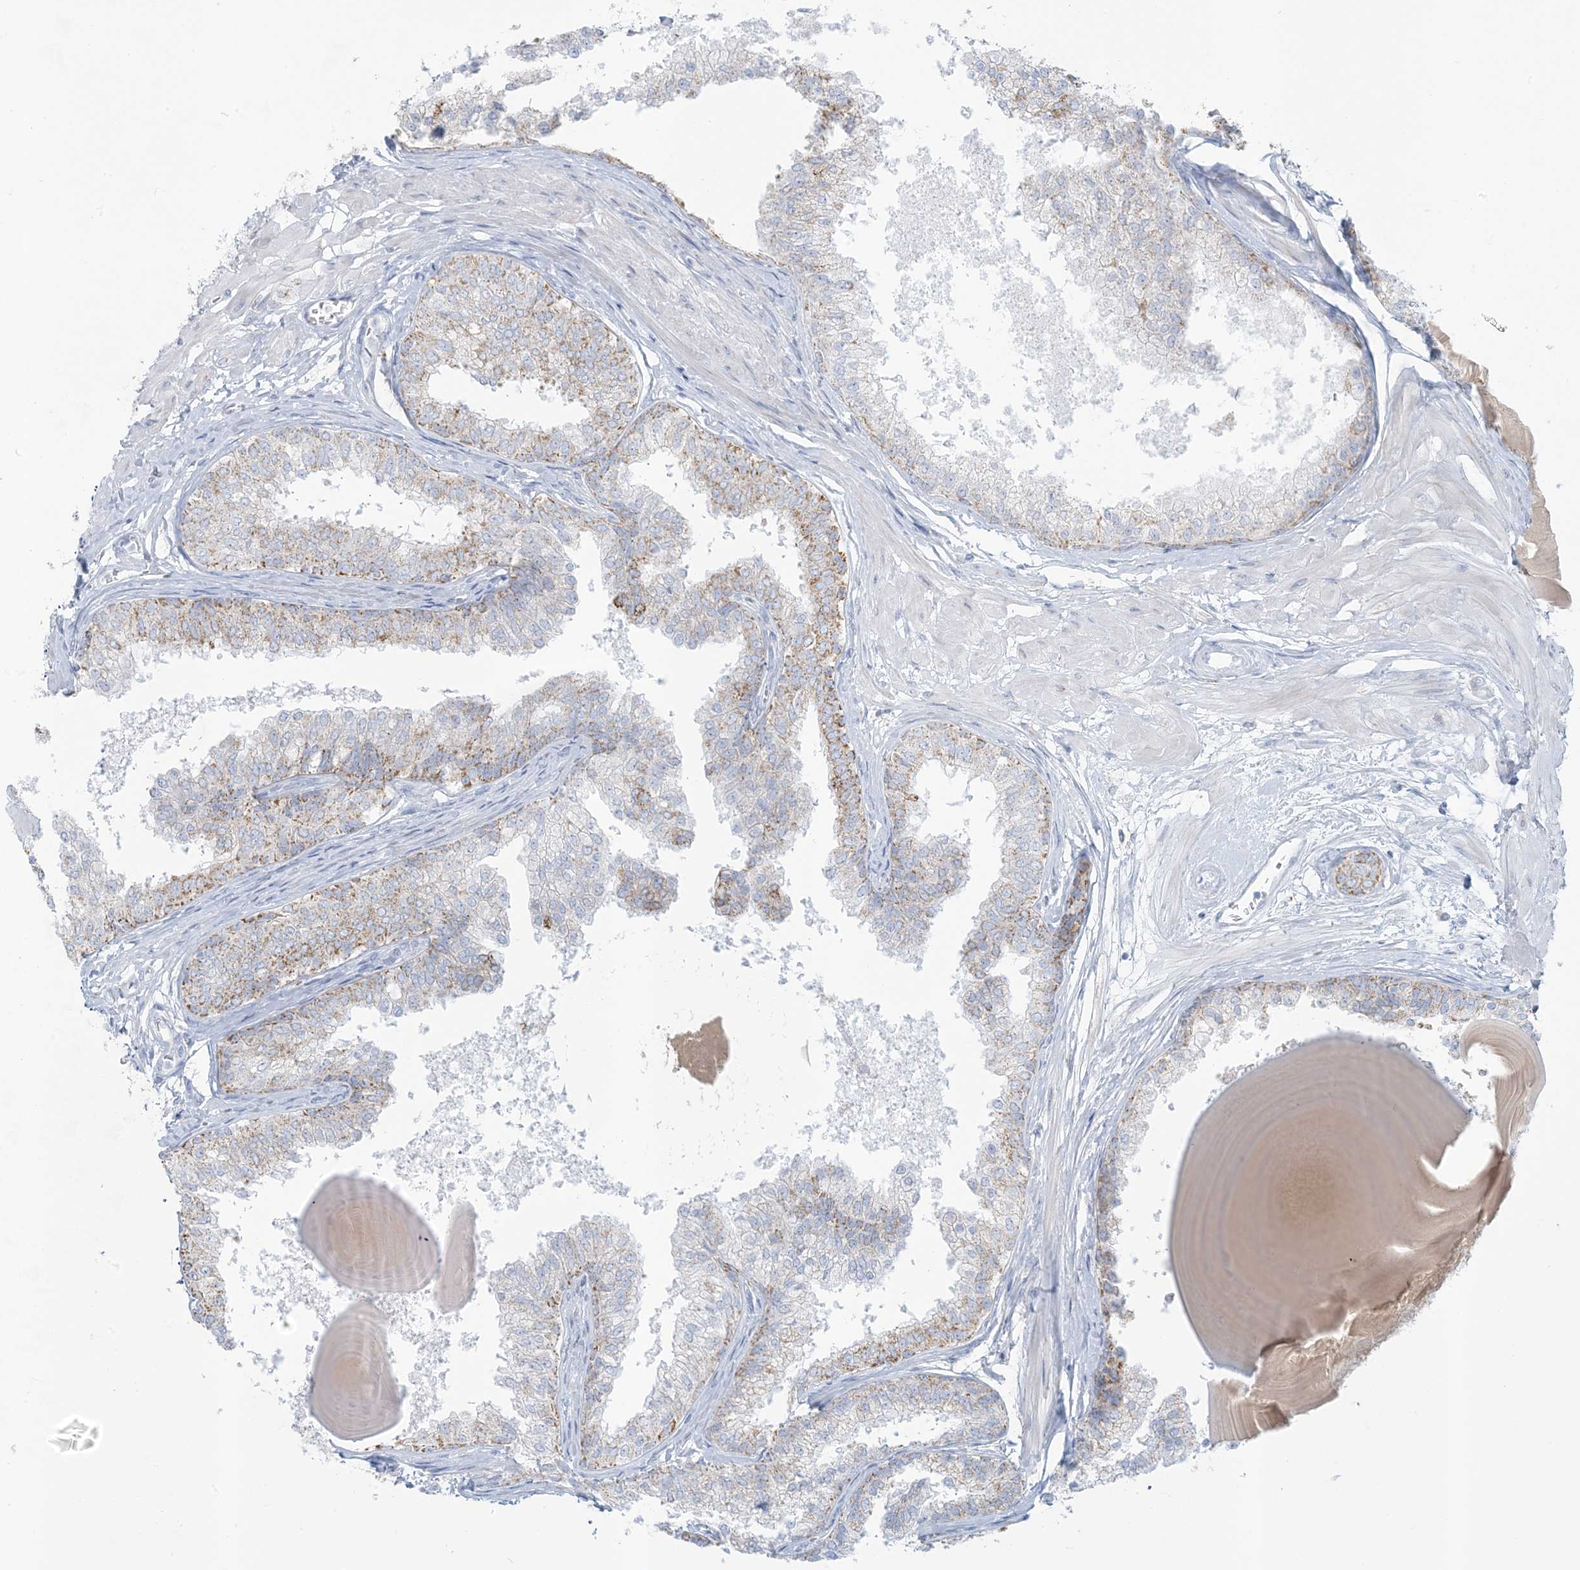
{"staining": {"intensity": "moderate", "quantity": "<25%", "location": "cytoplasmic/membranous"}, "tissue": "prostate", "cell_type": "Glandular cells", "image_type": "normal", "snomed": [{"axis": "morphology", "description": "Normal tissue, NOS"}, {"axis": "topography", "description": "Prostate"}], "caption": "Immunohistochemistry (IHC) of benign human prostate exhibits low levels of moderate cytoplasmic/membranous expression in approximately <25% of glandular cells.", "gene": "ZDHHC4", "patient": {"sex": "male", "age": 48}}